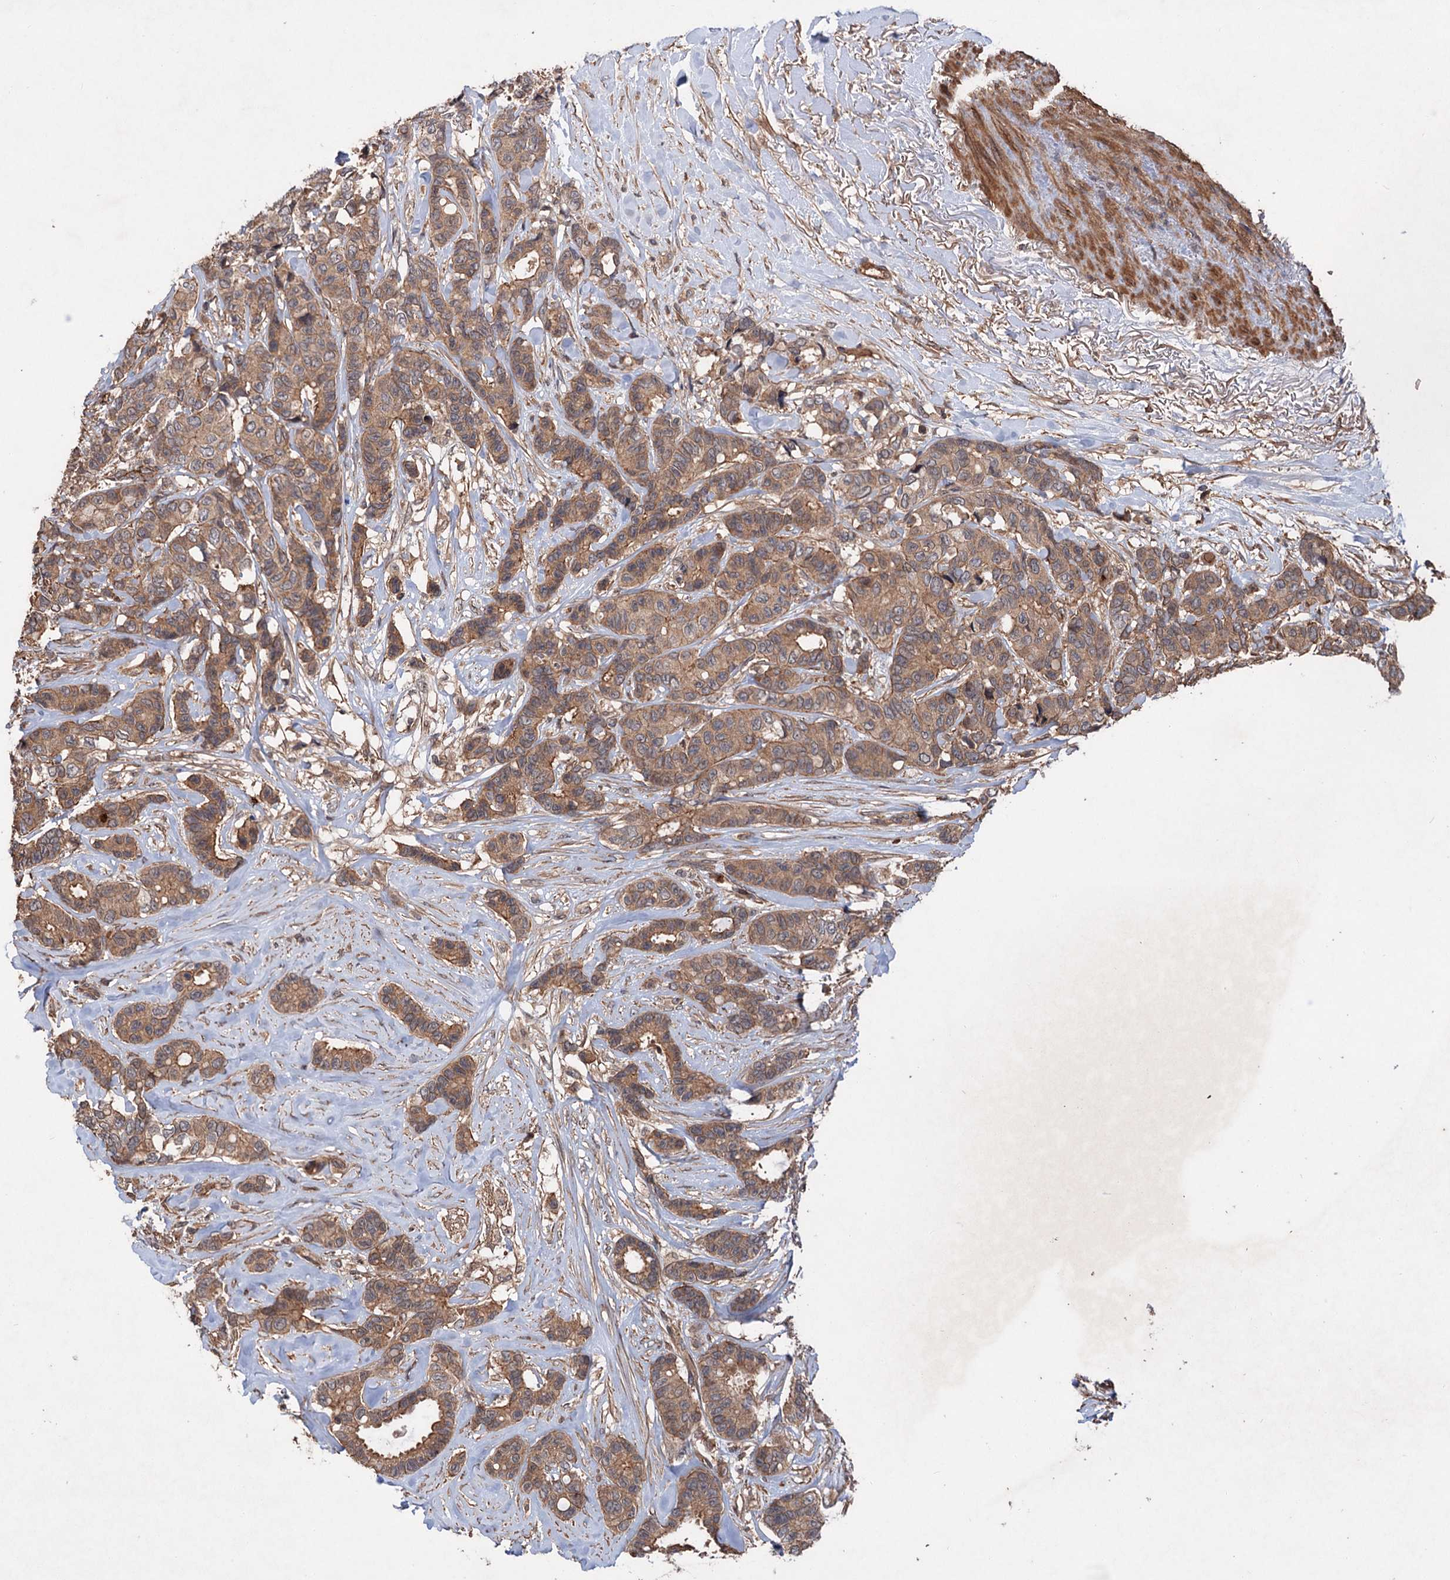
{"staining": {"intensity": "moderate", "quantity": ">75%", "location": "cytoplasmic/membranous"}, "tissue": "breast cancer", "cell_type": "Tumor cells", "image_type": "cancer", "snomed": [{"axis": "morphology", "description": "Duct carcinoma"}, {"axis": "topography", "description": "Breast"}], "caption": "The photomicrograph exhibits staining of infiltrating ductal carcinoma (breast), revealing moderate cytoplasmic/membranous protein expression (brown color) within tumor cells.", "gene": "ADK", "patient": {"sex": "female", "age": 87}}